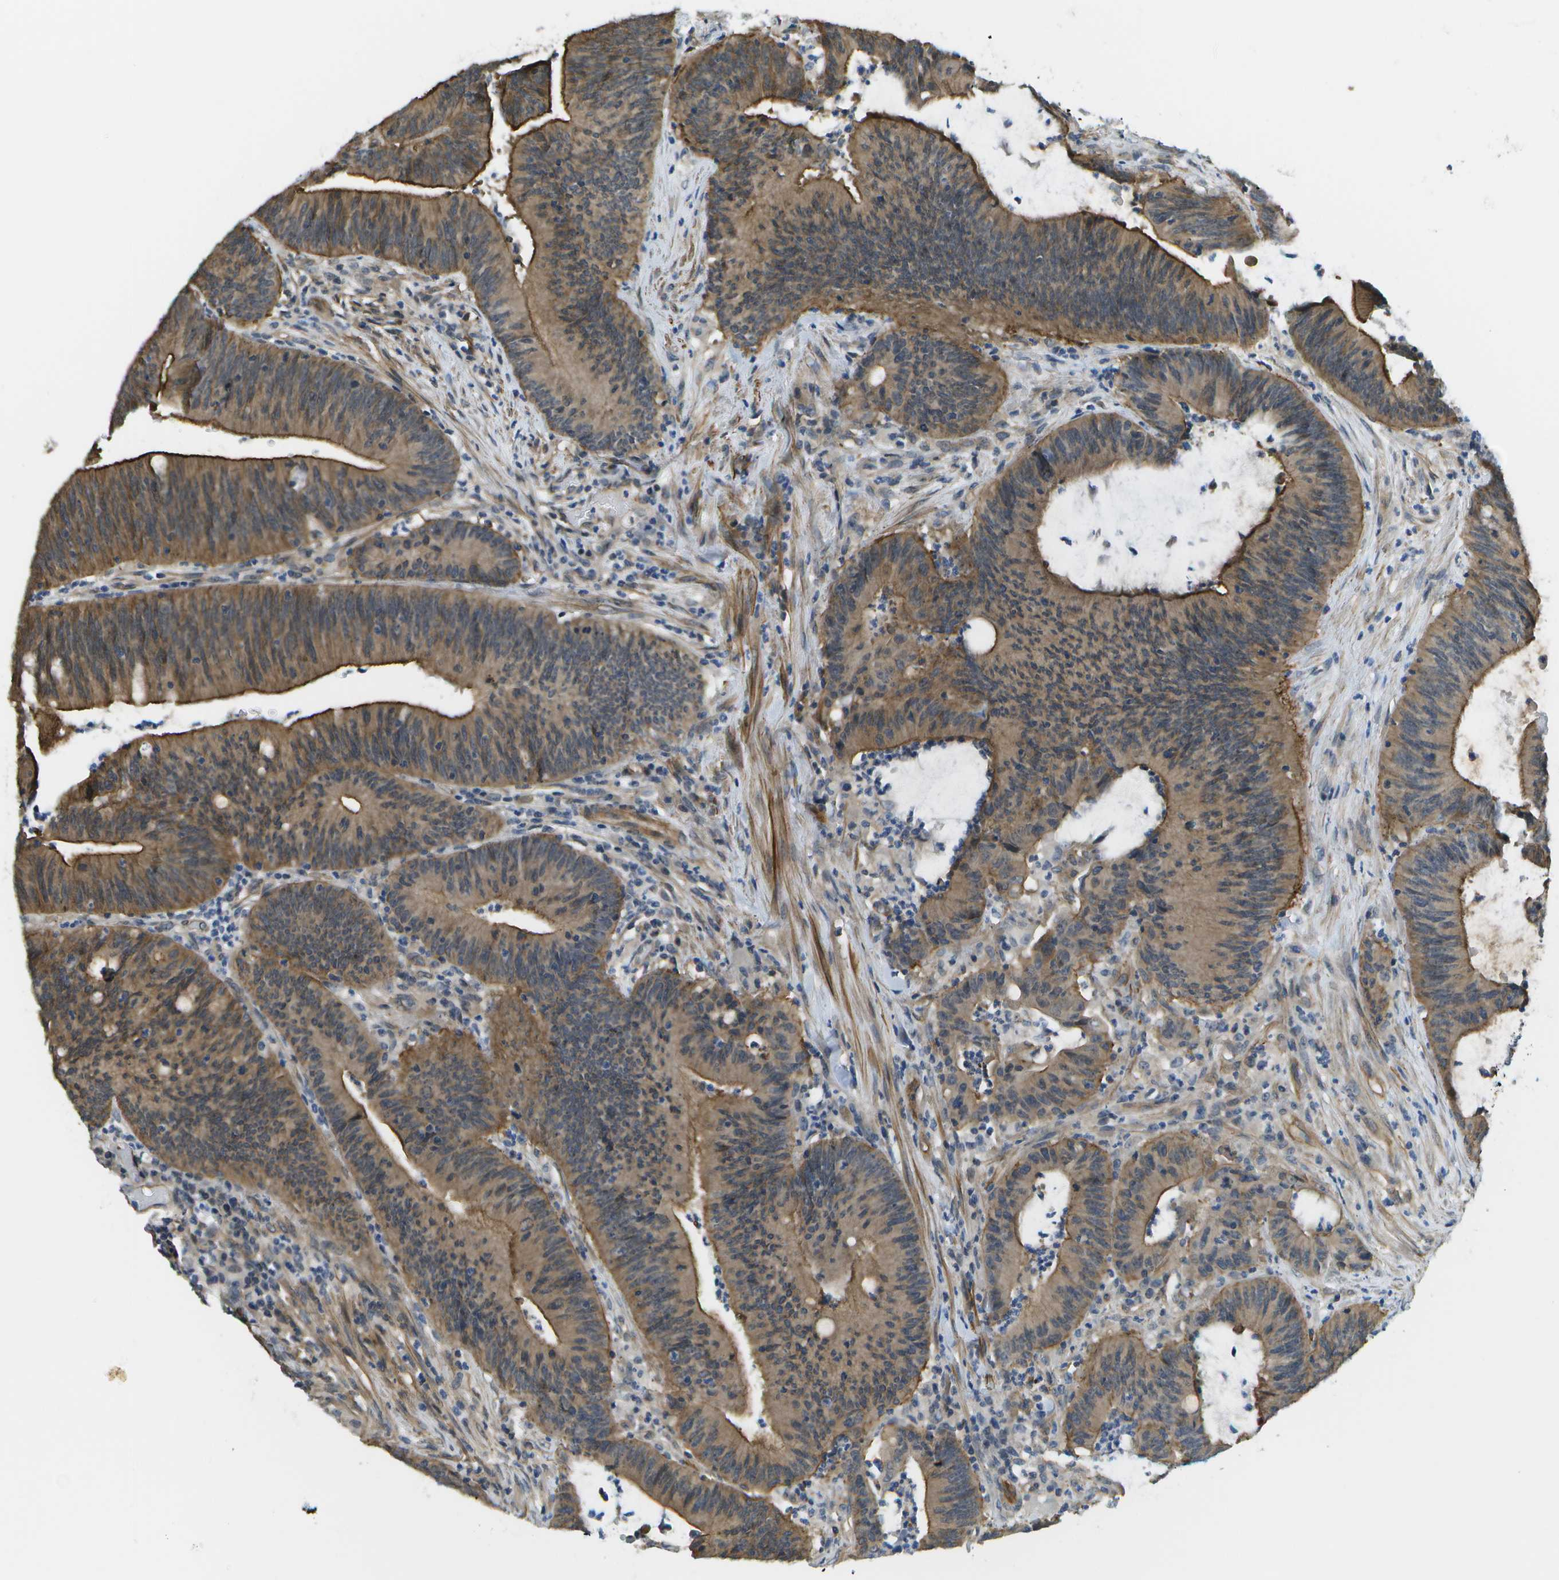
{"staining": {"intensity": "moderate", "quantity": ">75%", "location": "cytoplasmic/membranous"}, "tissue": "colorectal cancer", "cell_type": "Tumor cells", "image_type": "cancer", "snomed": [{"axis": "morphology", "description": "Normal tissue, NOS"}, {"axis": "morphology", "description": "Adenocarcinoma, NOS"}, {"axis": "topography", "description": "Rectum"}], "caption": "Immunohistochemical staining of adenocarcinoma (colorectal) shows medium levels of moderate cytoplasmic/membranous protein staining in approximately >75% of tumor cells.", "gene": "KIAA0040", "patient": {"sex": "female", "age": 66}}